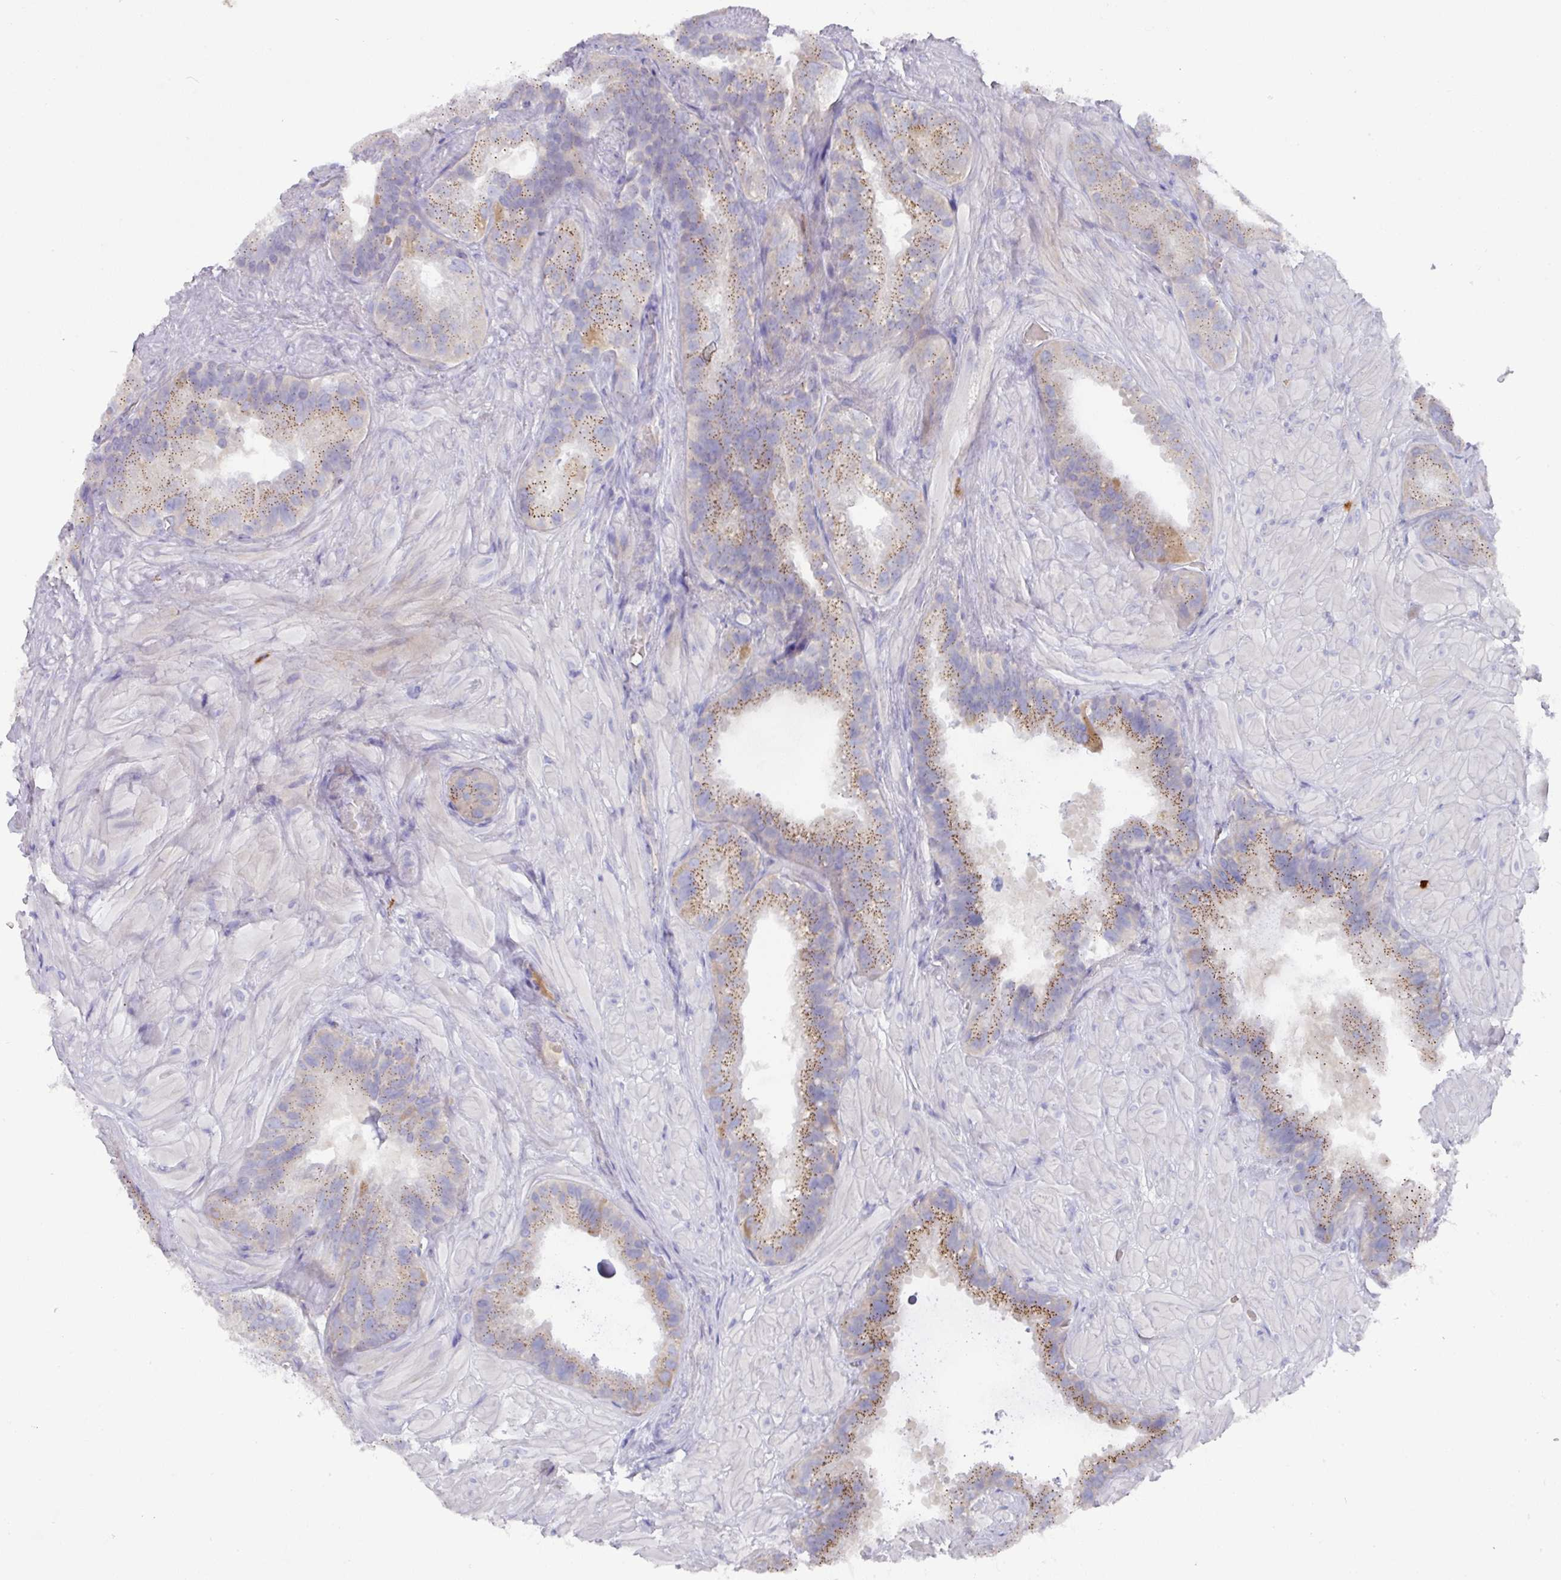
{"staining": {"intensity": "moderate", "quantity": "25%-75%", "location": "cytoplasmic/membranous"}, "tissue": "seminal vesicle", "cell_type": "Glandular cells", "image_type": "normal", "snomed": [{"axis": "morphology", "description": "Normal tissue, NOS"}, {"axis": "topography", "description": "Seminal veicle"}, {"axis": "topography", "description": "Peripheral nerve tissue"}], "caption": "Immunohistochemical staining of unremarkable human seminal vesicle exhibits 25%-75% levels of moderate cytoplasmic/membranous protein positivity in about 25%-75% of glandular cells. (DAB (3,3'-diaminobenzidine) IHC, brown staining for protein, blue staining for nuclei).", "gene": "IL4R", "patient": {"sex": "male", "age": 76}}